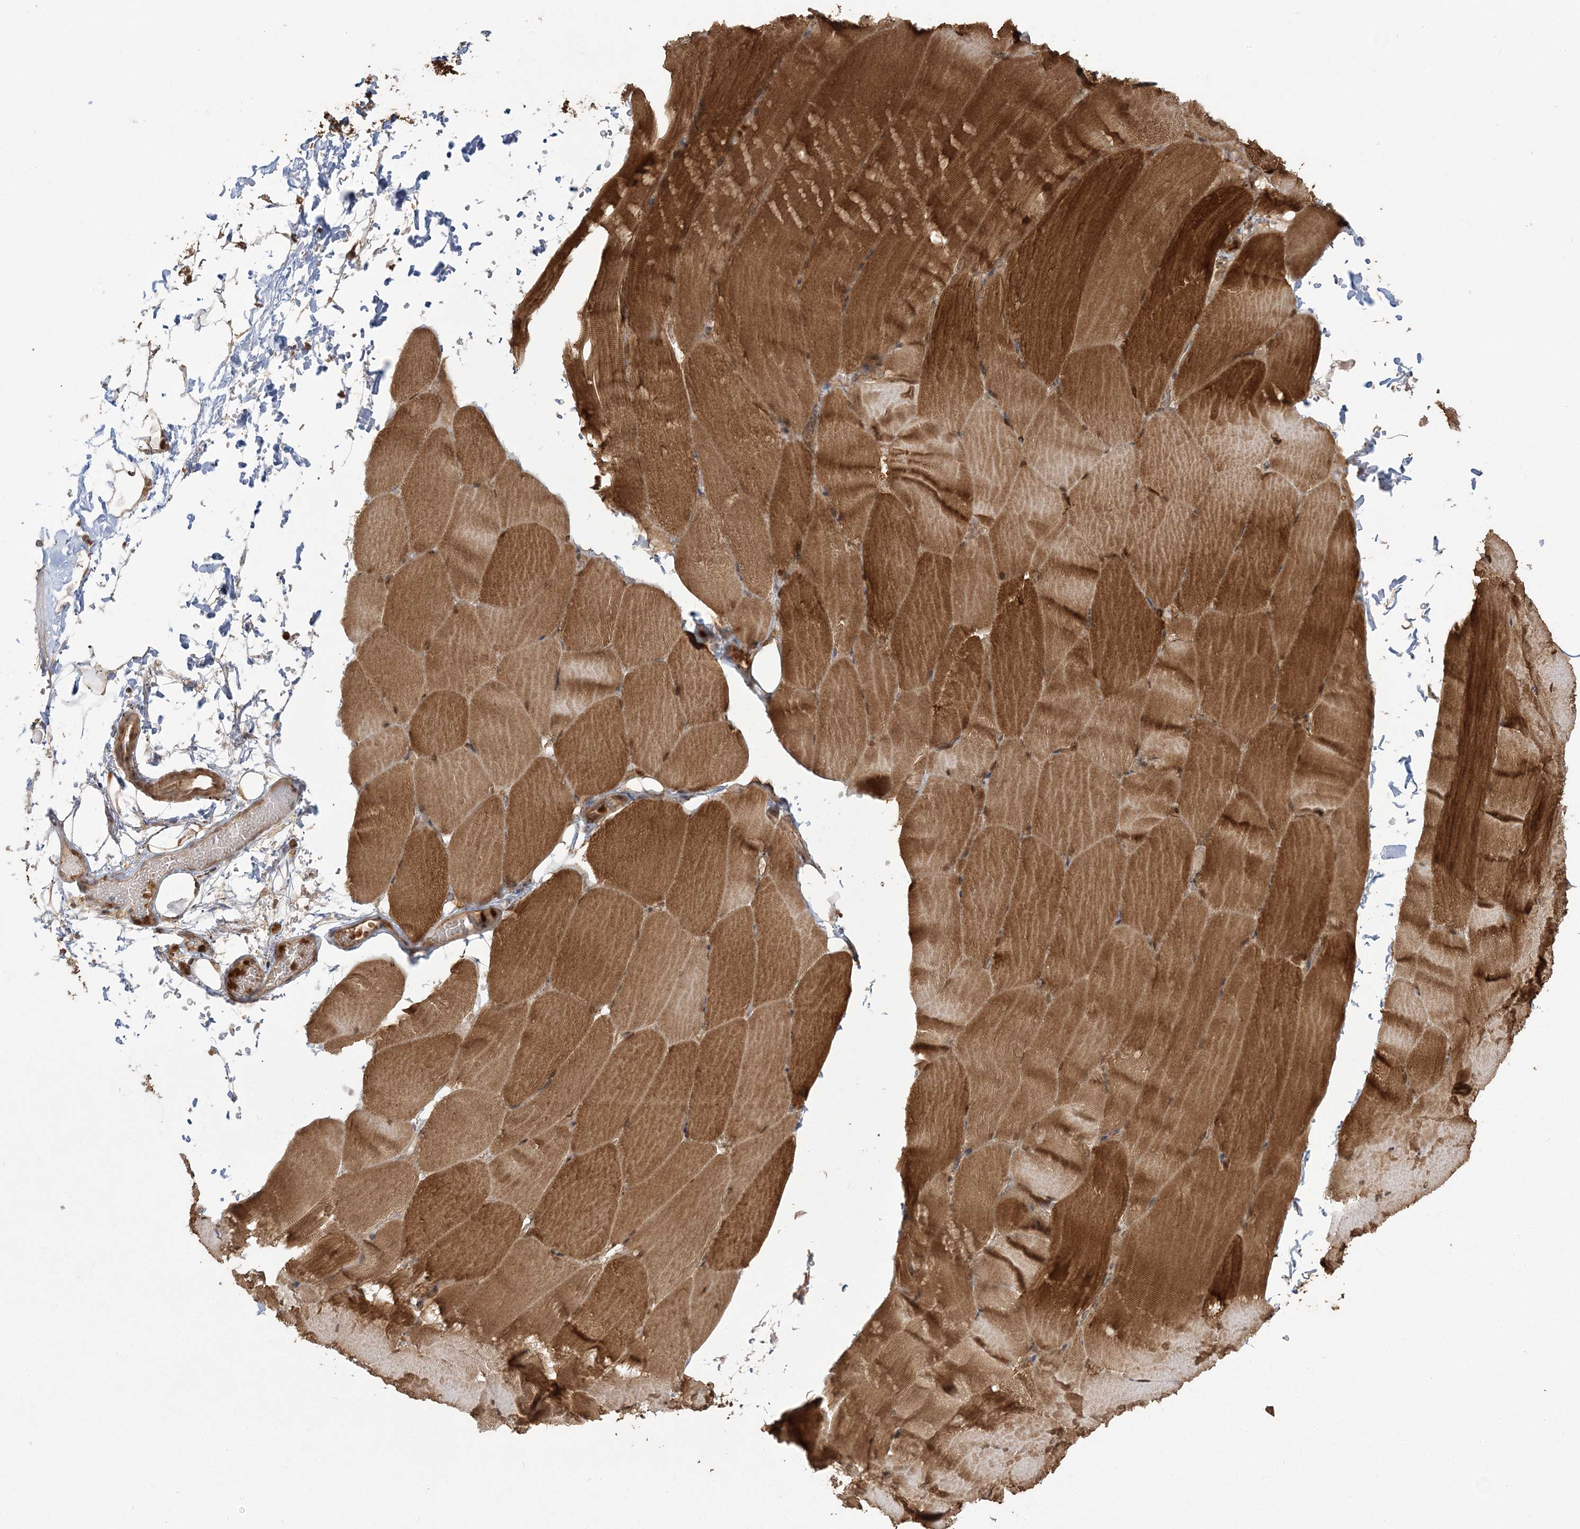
{"staining": {"intensity": "strong", "quantity": ">75%", "location": "cytoplasmic/membranous,nuclear"}, "tissue": "skeletal muscle", "cell_type": "Myocytes", "image_type": "normal", "snomed": [{"axis": "morphology", "description": "Normal tissue, NOS"}, {"axis": "topography", "description": "Skeletal muscle"}, {"axis": "topography", "description": "Parathyroid gland"}], "caption": "IHC of normal human skeletal muscle shows high levels of strong cytoplasmic/membranous,nuclear positivity in approximately >75% of myocytes. The protein is shown in brown color, while the nuclei are stained blue.", "gene": "CAB39", "patient": {"sex": "female", "age": 37}}